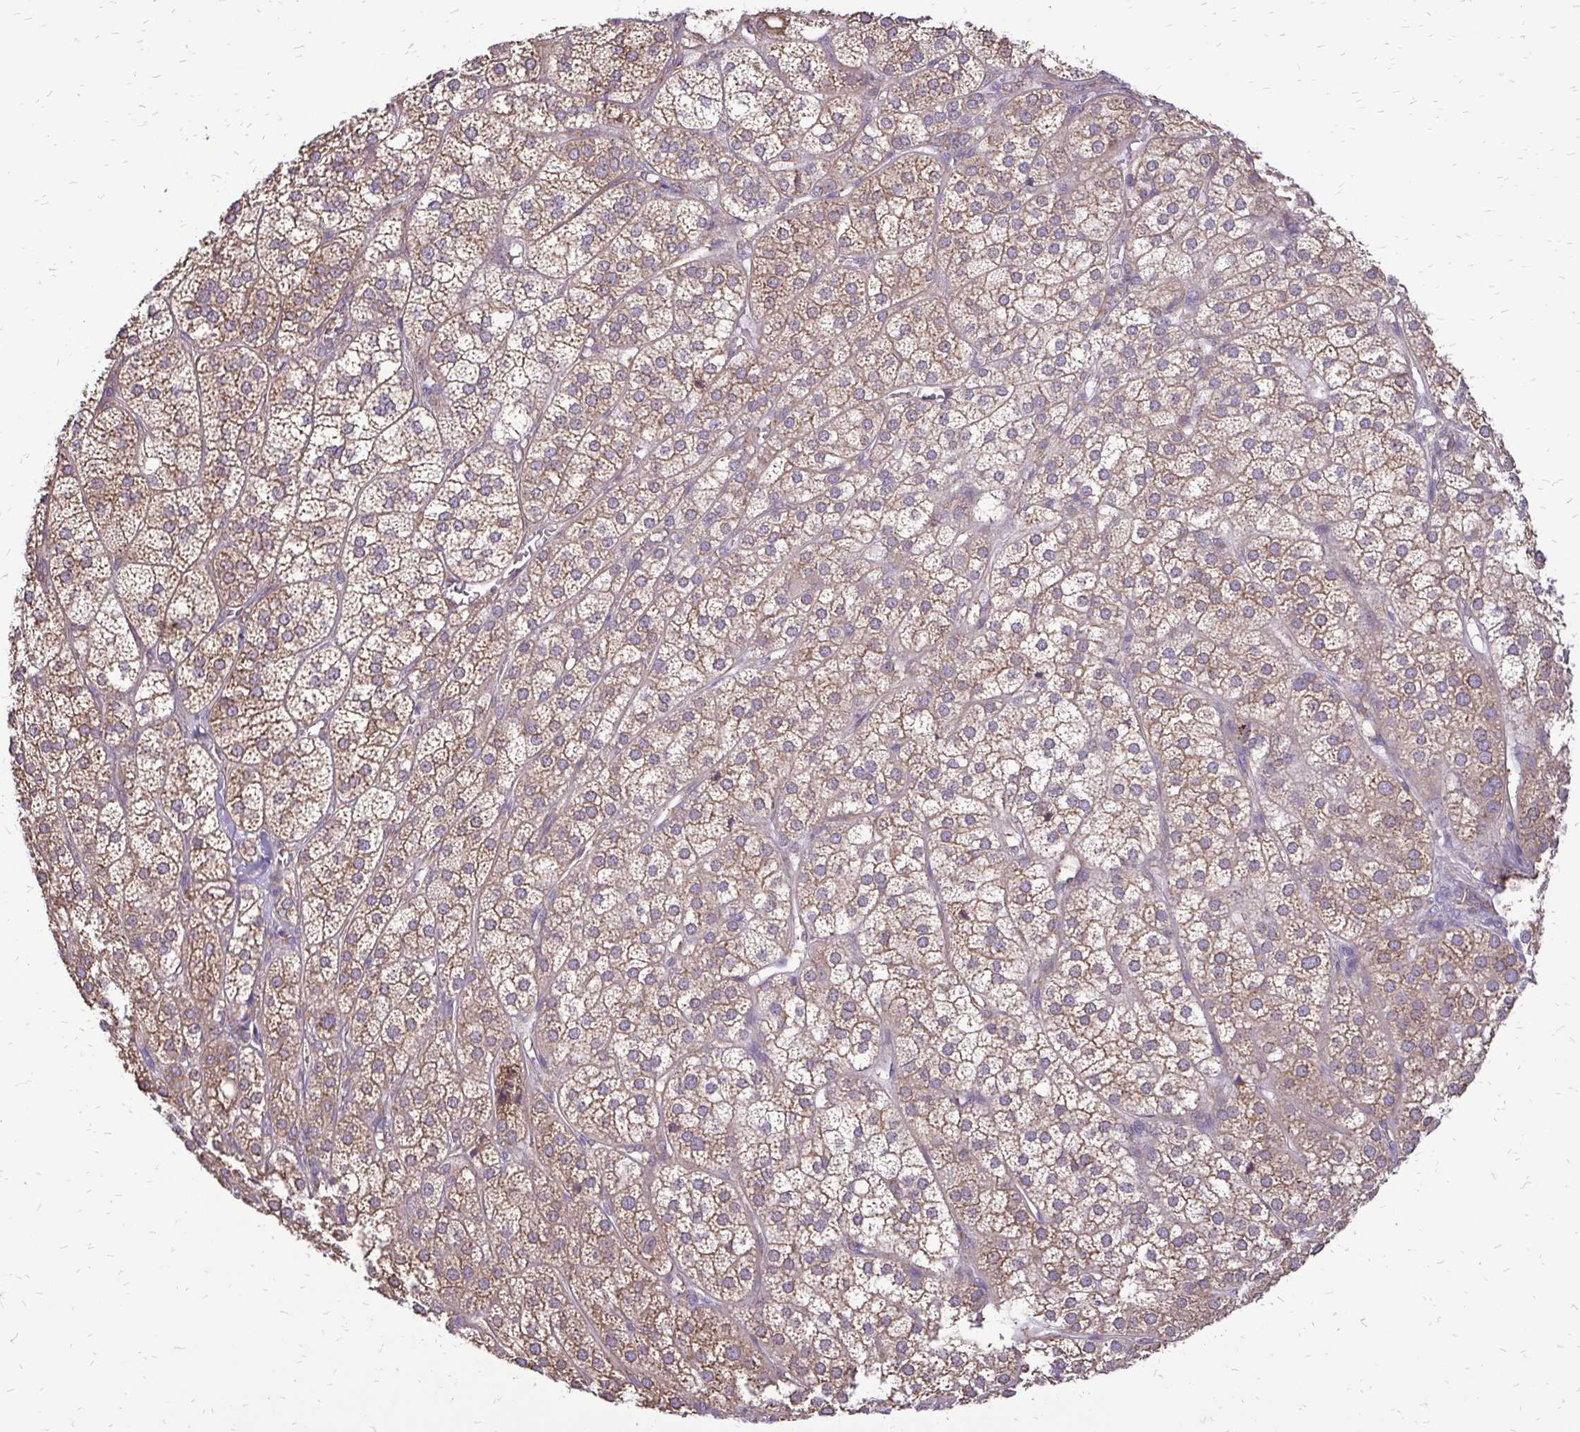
{"staining": {"intensity": "moderate", "quantity": ">75%", "location": "cytoplasmic/membranous"}, "tissue": "adrenal gland", "cell_type": "Glandular cells", "image_type": "normal", "snomed": [{"axis": "morphology", "description": "Normal tissue, NOS"}, {"axis": "topography", "description": "Adrenal gland"}], "caption": "Adrenal gland stained with DAB immunohistochemistry demonstrates medium levels of moderate cytoplasmic/membranous positivity in approximately >75% of glandular cells.", "gene": "RPS3", "patient": {"sex": "female", "age": 60}}